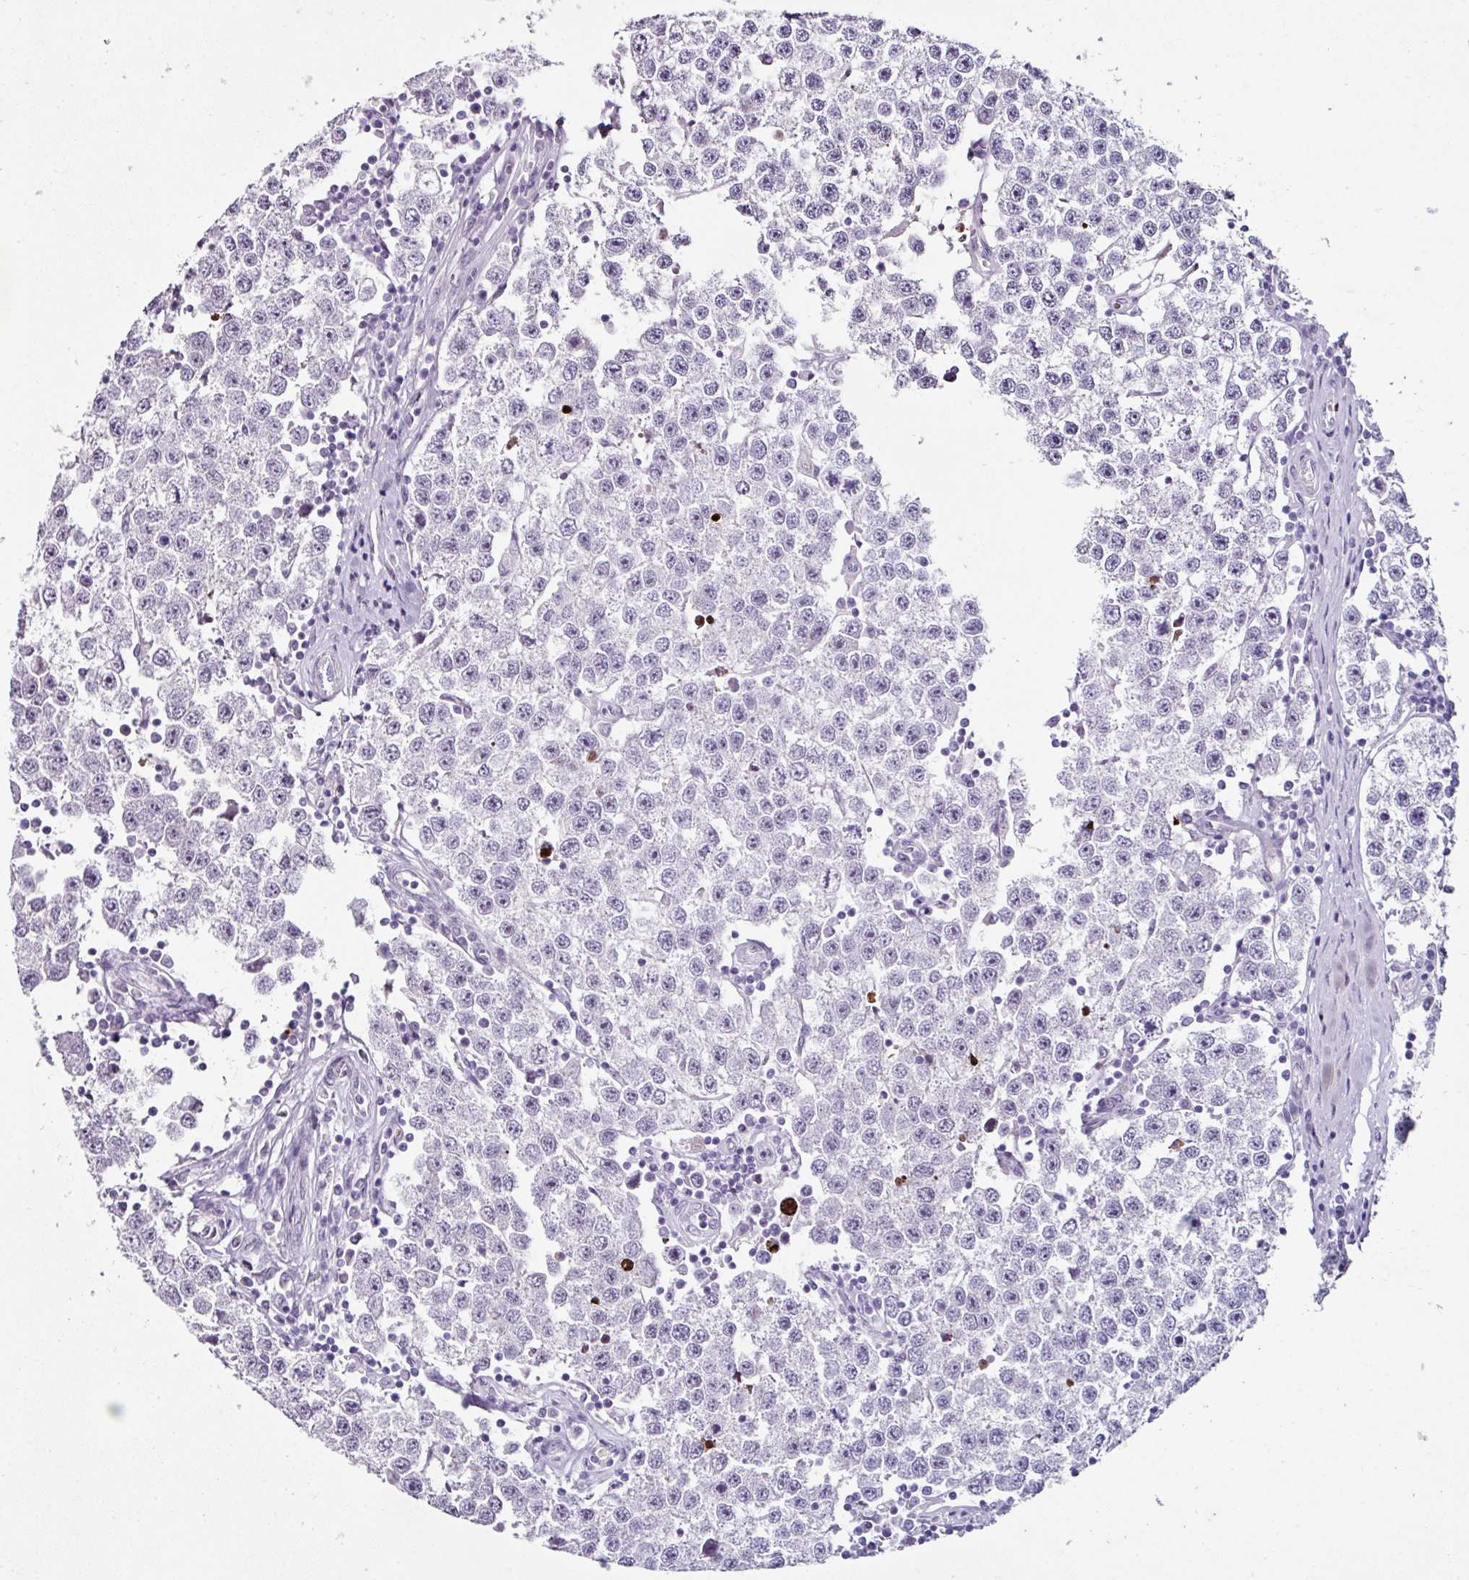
{"staining": {"intensity": "negative", "quantity": "none", "location": "none"}, "tissue": "testis cancer", "cell_type": "Tumor cells", "image_type": "cancer", "snomed": [{"axis": "morphology", "description": "Seminoma, NOS"}, {"axis": "topography", "description": "Testis"}], "caption": "This is an immunohistochemistry image of human testis cancer. There is no expression in tumor cells.", "gene": "TRA2A", "patient": {"sex": "male", "age": 34}}